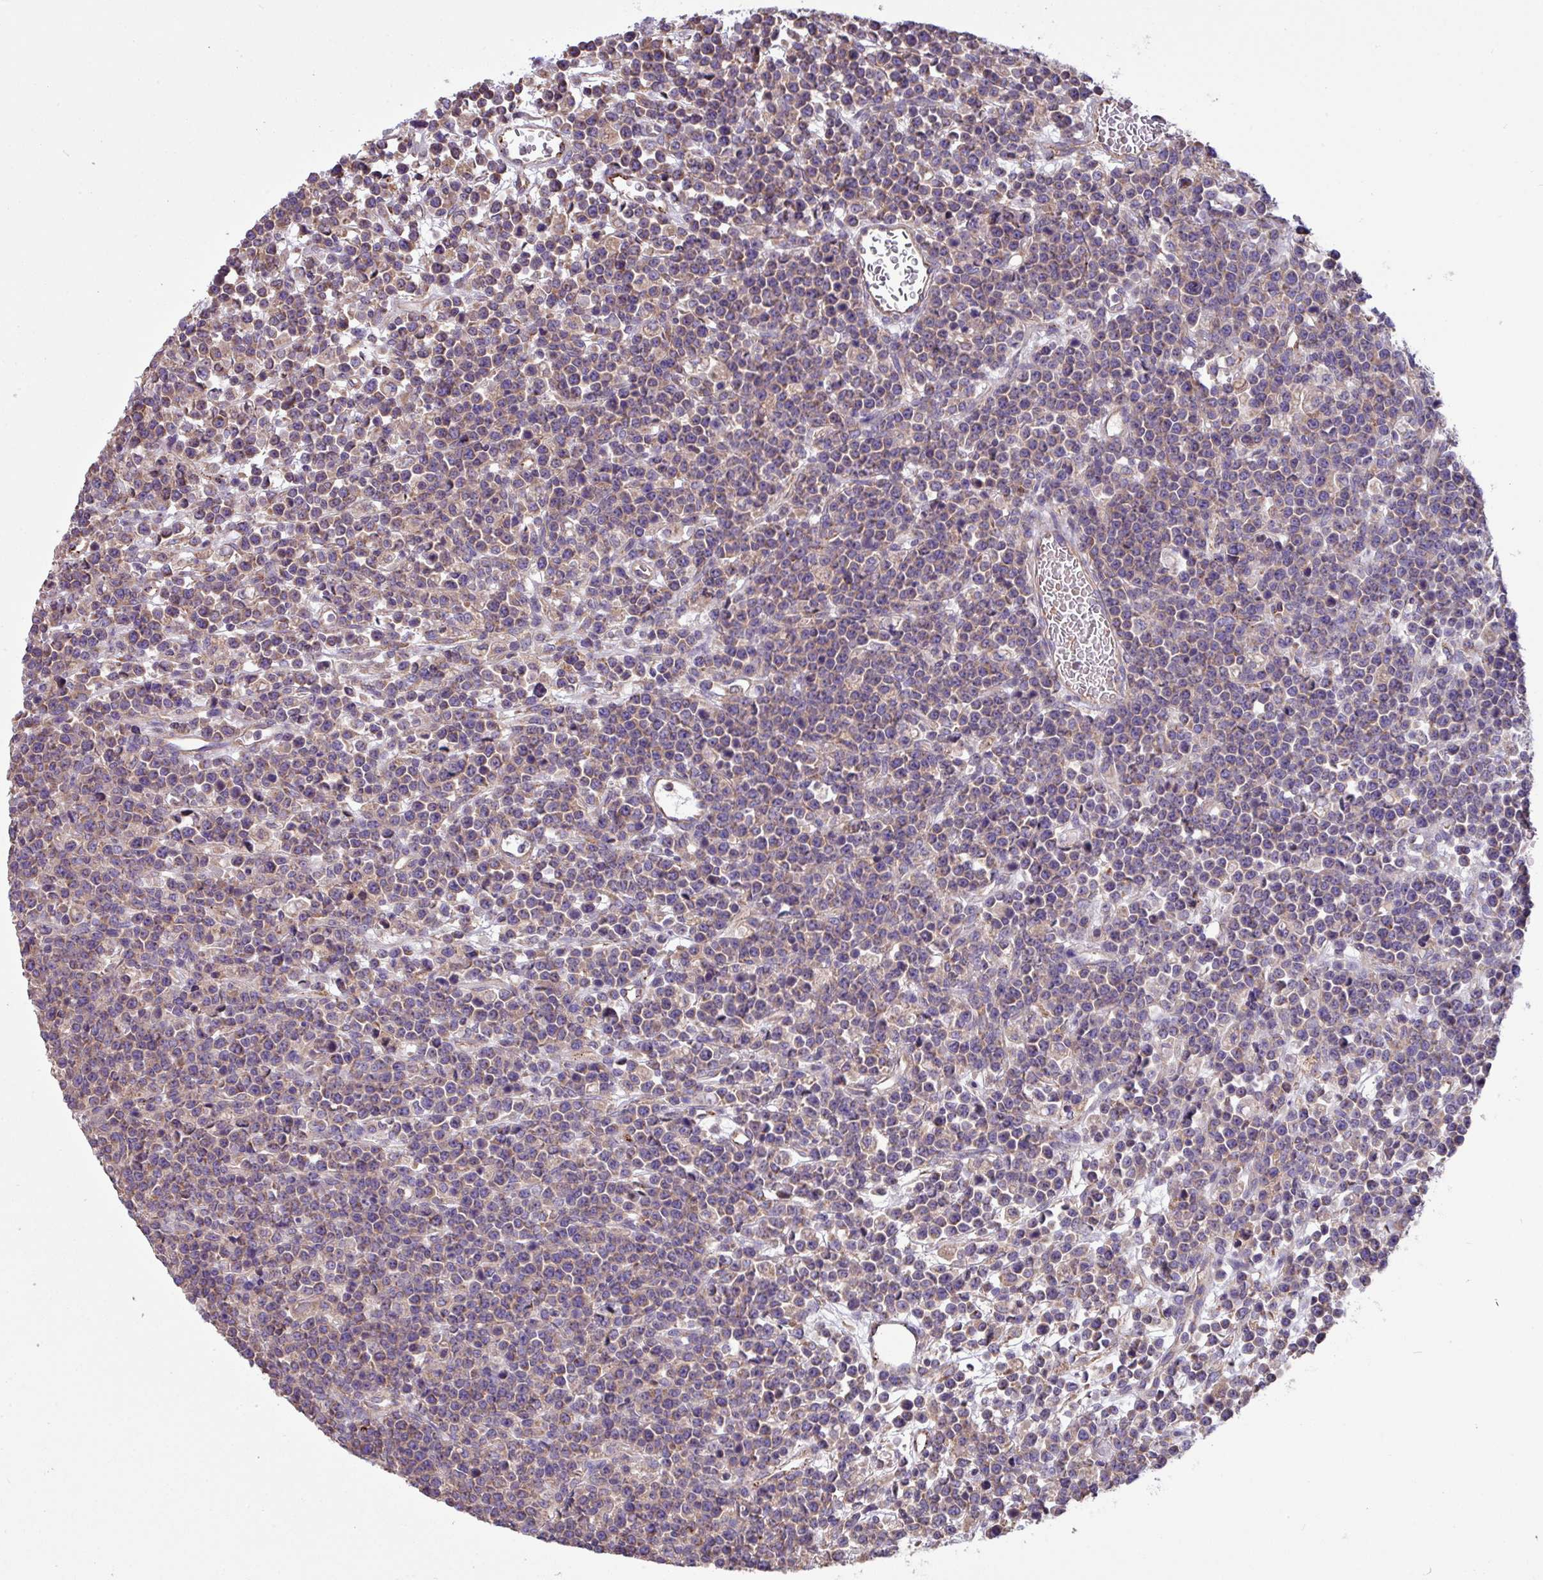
{"staining": {"intensity": "weak", "quantity": "25%-75%", "location": "cytoplasmic/membranous"}, "tissue": "lymphoma", "cell_type": "Tumor cells", "image_type": "cancer", "snomed": [{"axis": "morphology", "description": "Malignant lymphoma, non-Hodgkin's type, High grade"}, {"axis": "topography", "description": "Ovary"}], "caption": "Immunohistochemical staining of lymphoma demonstrates low levels of weak cytoplasmic/membranous protein expression in approximately 25%-75% of tumor cells. The protein of interest is shown in brown color, while the nuclei are stained blue.", "gene": "PPM1J", "patient": {"sex": "female", "age": 56}}